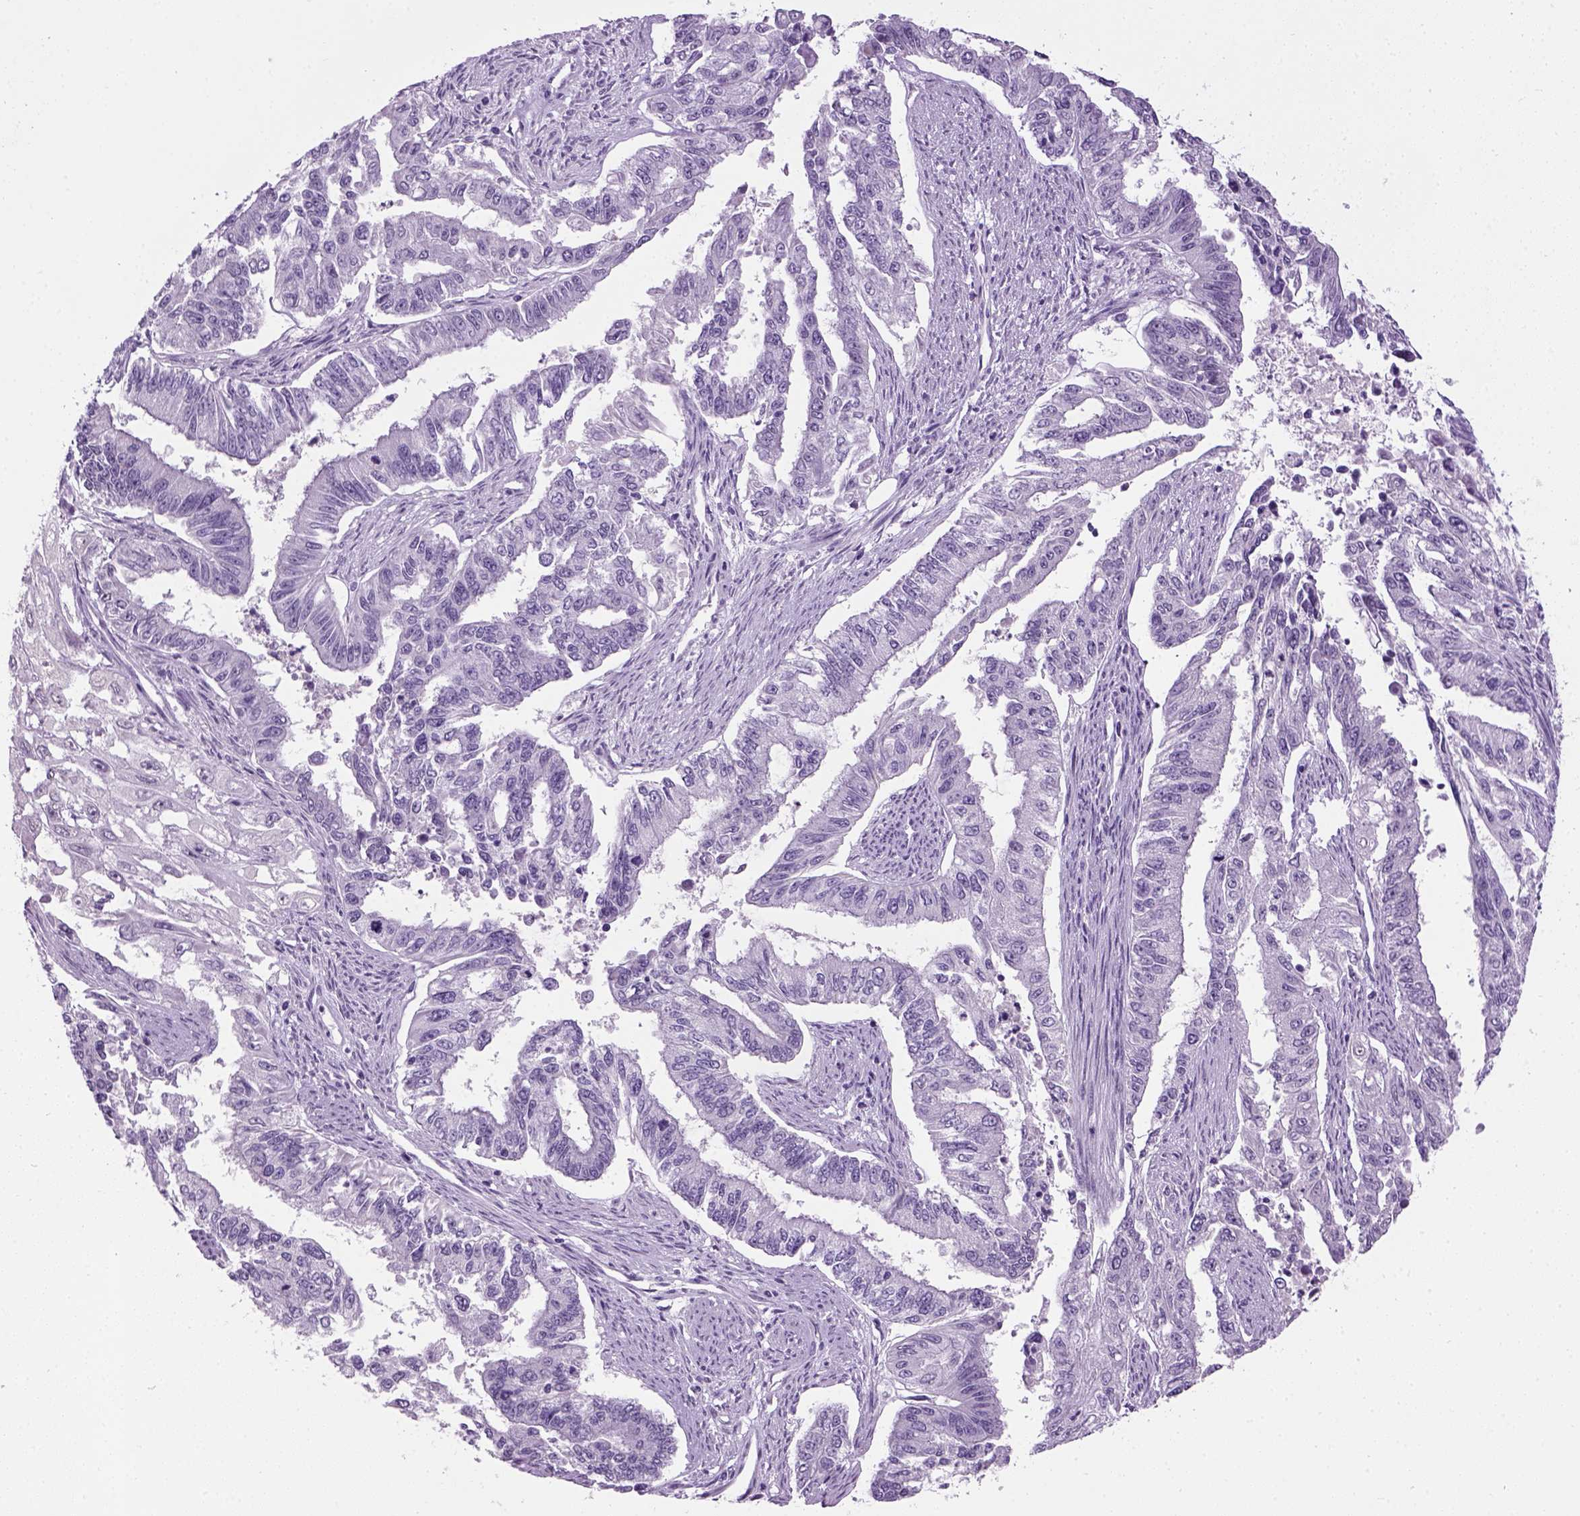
{"staining": {"intensity": "negative", "quantity": "none", "location": "none"}, "tissue": "endometrial cancer", "cell_type": "Tumor cells", "image_type": "cancer", "snomed": [{"axis": "morphology", "description": "Adenocarcinoma, NOS"}, {"axis": "topography", "description": "Uterus"}], "caption": "Human endometrial cancer stained for a protein using IHC shows no expression in tumor cells.", "gene": "GABRB2", "patient": {"sex": "female", "age": 59}}